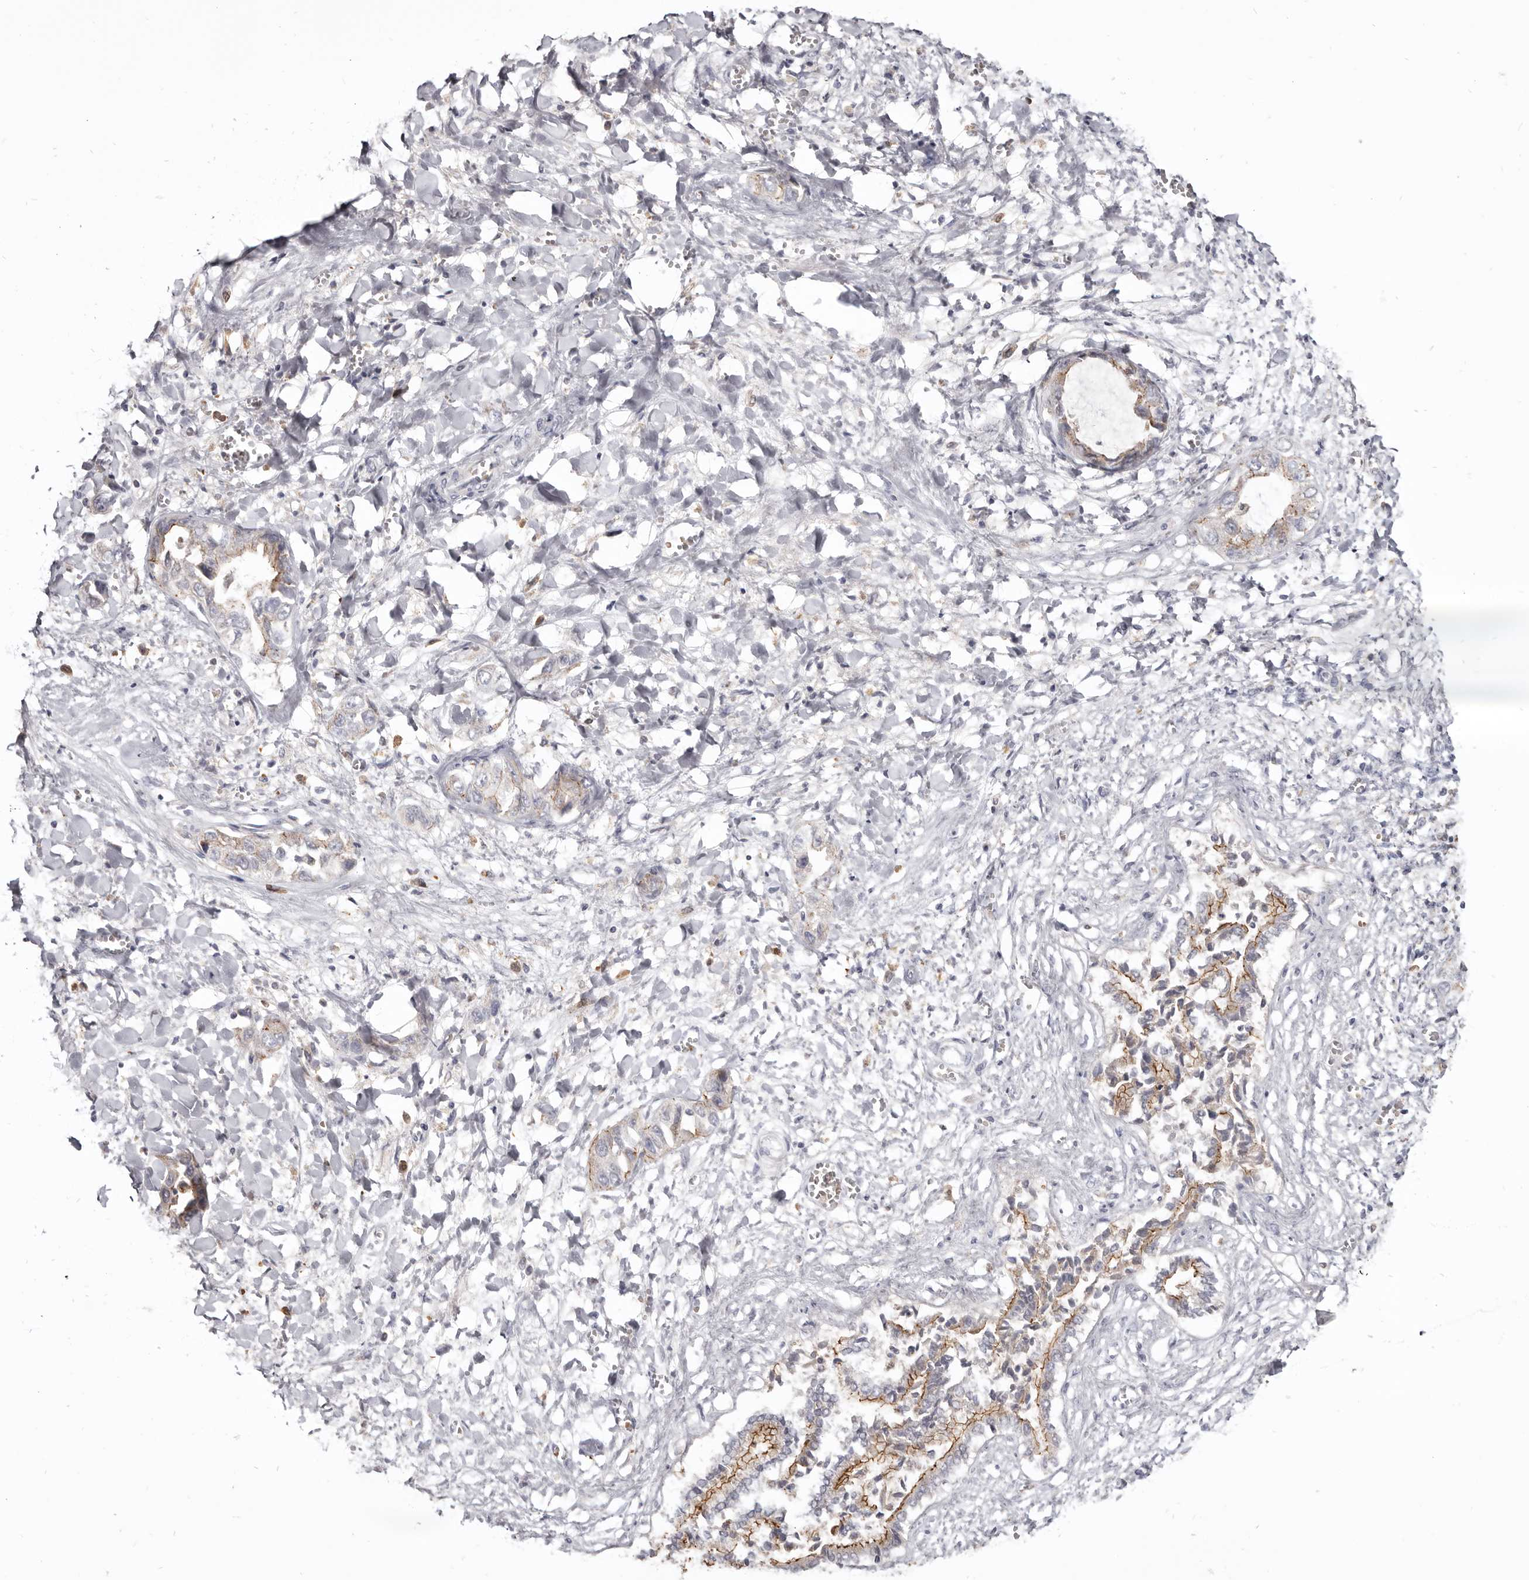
{"staining": {"intensity": "moderate", "quantity": "25%-75%", "location": "cytoplasmic/membranous"}, "tissue": "liver cancer", "cell_type": "Tumor cells", "image_type": "cancer", "snomed": [{"axis": "morphology", "description": "Cholangiocarcinoma"}, {"axis": "topography", "description": "Liver"}], "caption": "There is medium levels of moderate cytoplasmic/membranous staining in tumor cells of liver cholangiocarcinoma, as demonstrated by immunohistochemical staining (brown color).", "gene": "CGN", "patient": {"sex": "female", "age": 52}}